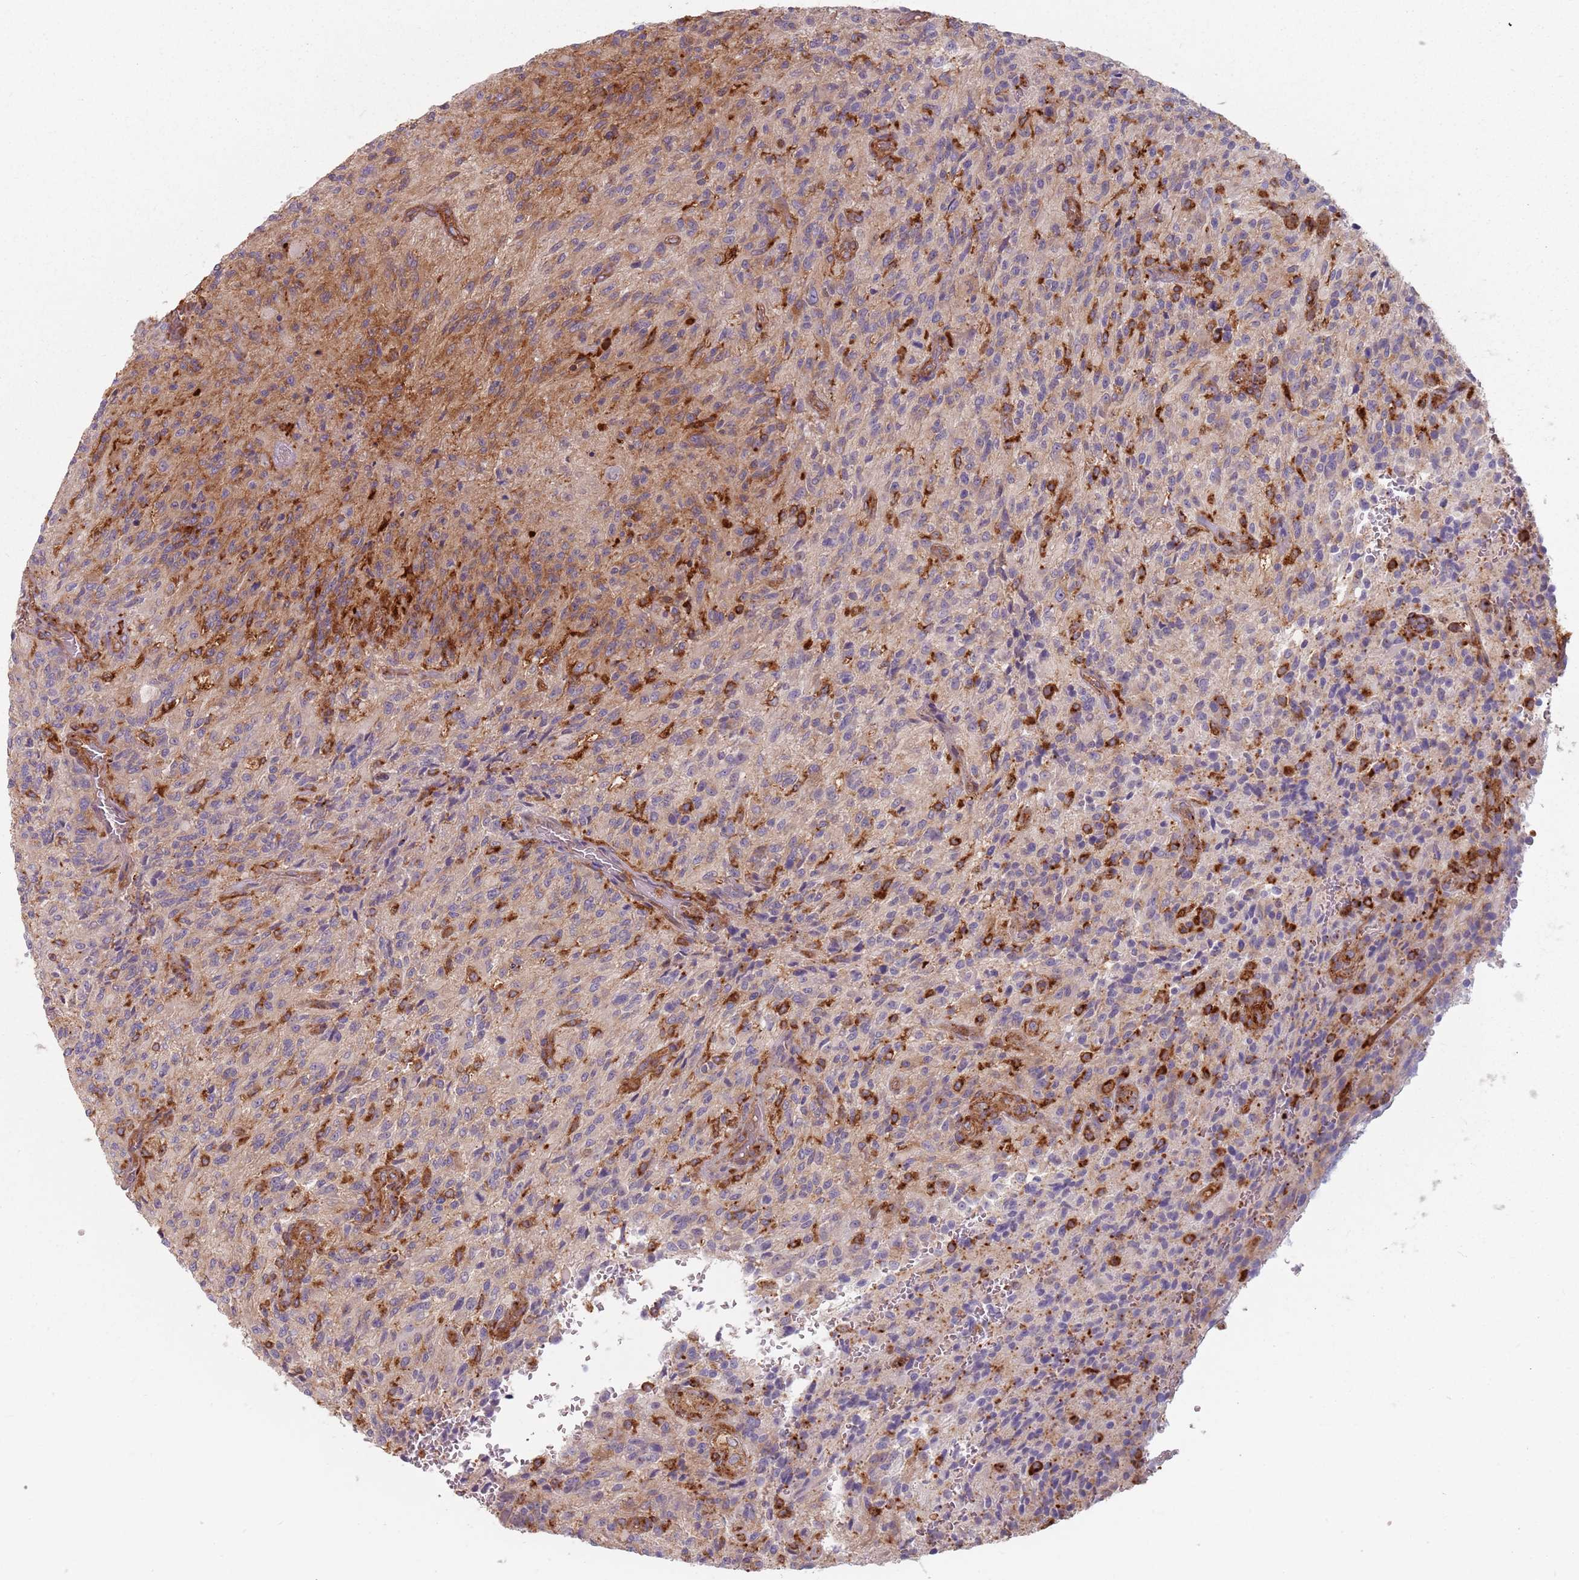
{"staining": {"intensity": "moderate", "quantity": "25%-75%", "location": "cytoplasmic/membranous"}, "tissue": "glioma", "cell_type": "Tumor cells", "image_type": "cancer", "snomed": [{"axis": "morphology", "description": "Normal tissue, NOS"}, {"axis": "morphology", "description": "Glioma, malignant, High grade"}, {"axis": "topography", "description": "Cerebral cortex"}], "caption": "The histopathology image displays a brown stain indicating the presence of a protein in the cytoplasmic/membranous of tumor cells in glioma. Nuclei are stained in blue.", "gene": "TPD52L2", "patient": {"sex": "male", "age": 56}}